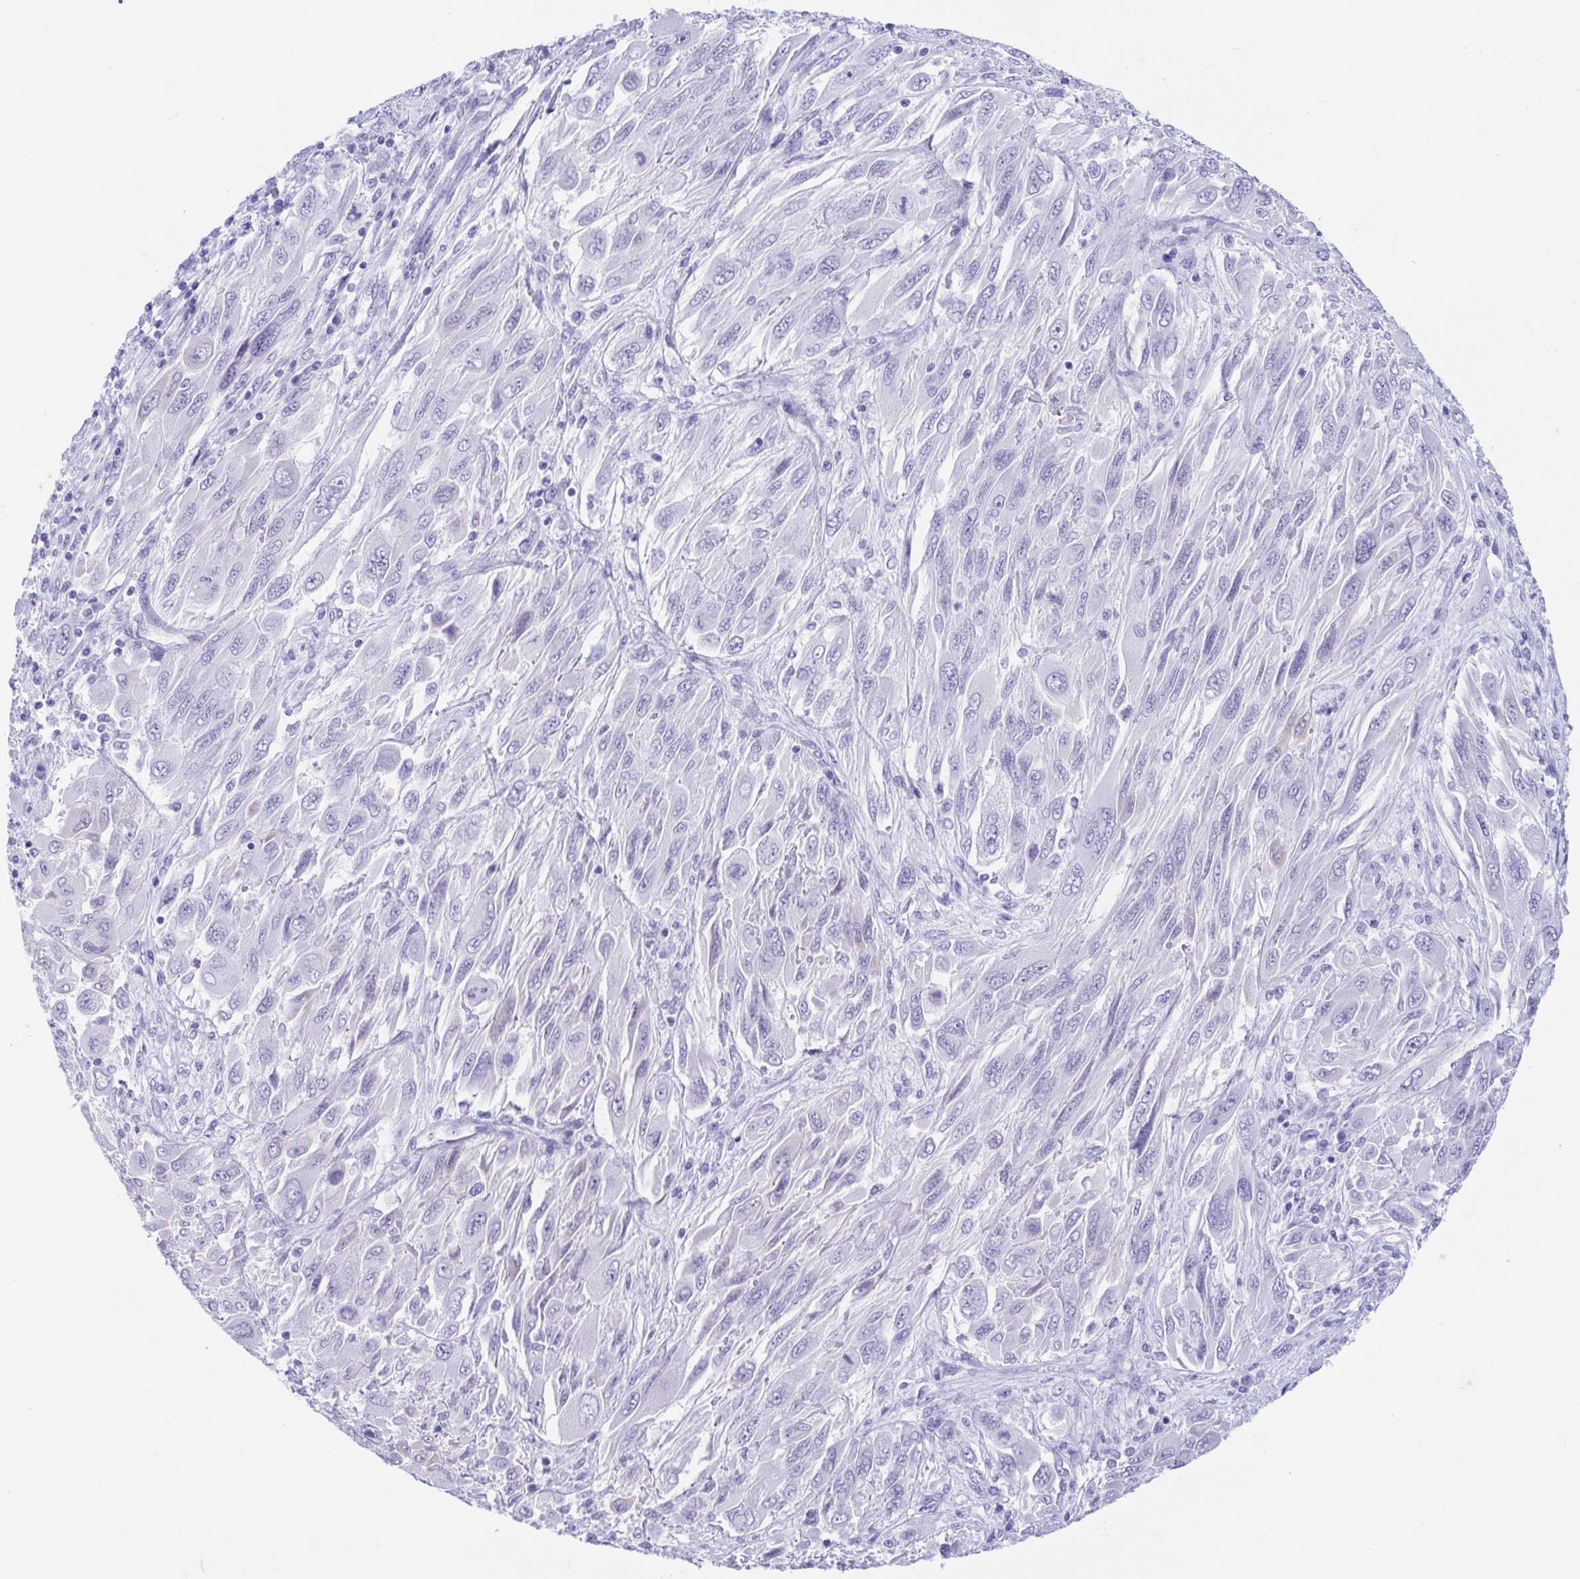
{"staining": {"intensity": "negative", "quantity": "none", "location": "none"}, "tissue": "melanoma", "cell_type": "Tumor cells", "image_type": "cancer", "snomed": [{"axis": "morphology", "description": "Malignant melanoma, NOS"}, {"axis": "topography", "description": "Skin"}], "caption": "Human malignant melanoma stained for a protein using immunohistochemistry (IHC) displays no positivity in tumor cells.", "gene": "TMEM35A", "patient": {"sex": "female", "age": 91}}